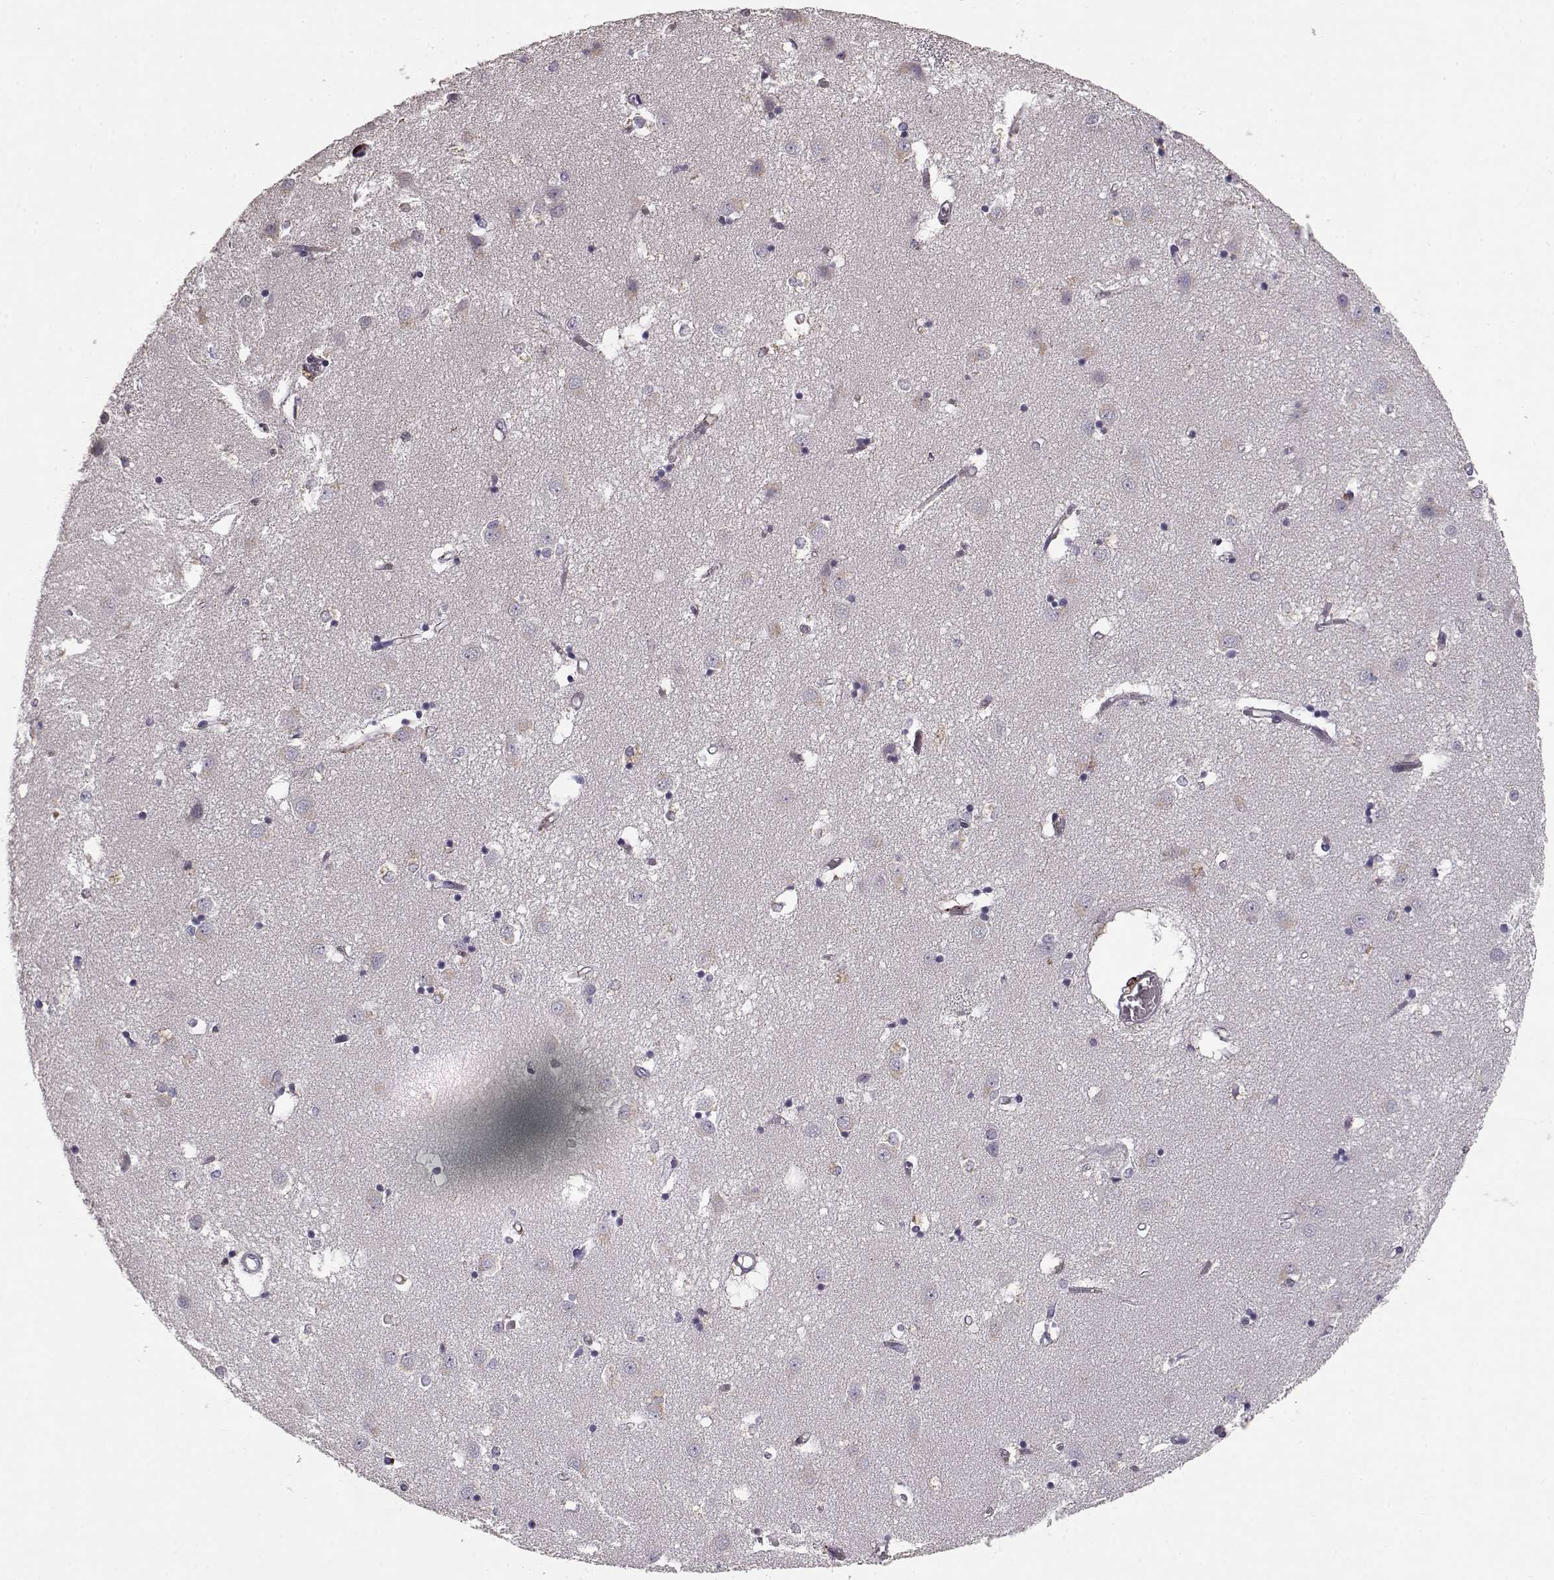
{"staining": {"intensity": "negative", "quantity": "none", "location": "none"}, "tissue": "caudate", "cell_type": "Glial cells", "image_type": "normal", "snomed": [{"axis": "morphology", "description": "Normal tissue, NOS"}, {"axis": "topography", "description": "Lateral ventricle wall"}], "caption": "A photomicrograph of human caudate is negative for staining in glial cells. Brightfield microscopy of IHC stained with DAB (3,3'-diaminobenzidine) (brown) and hematoxylin (blue), captured at high magnification.", "gene": "CCNF", "patient": {"sex": "male", "age": 54}}